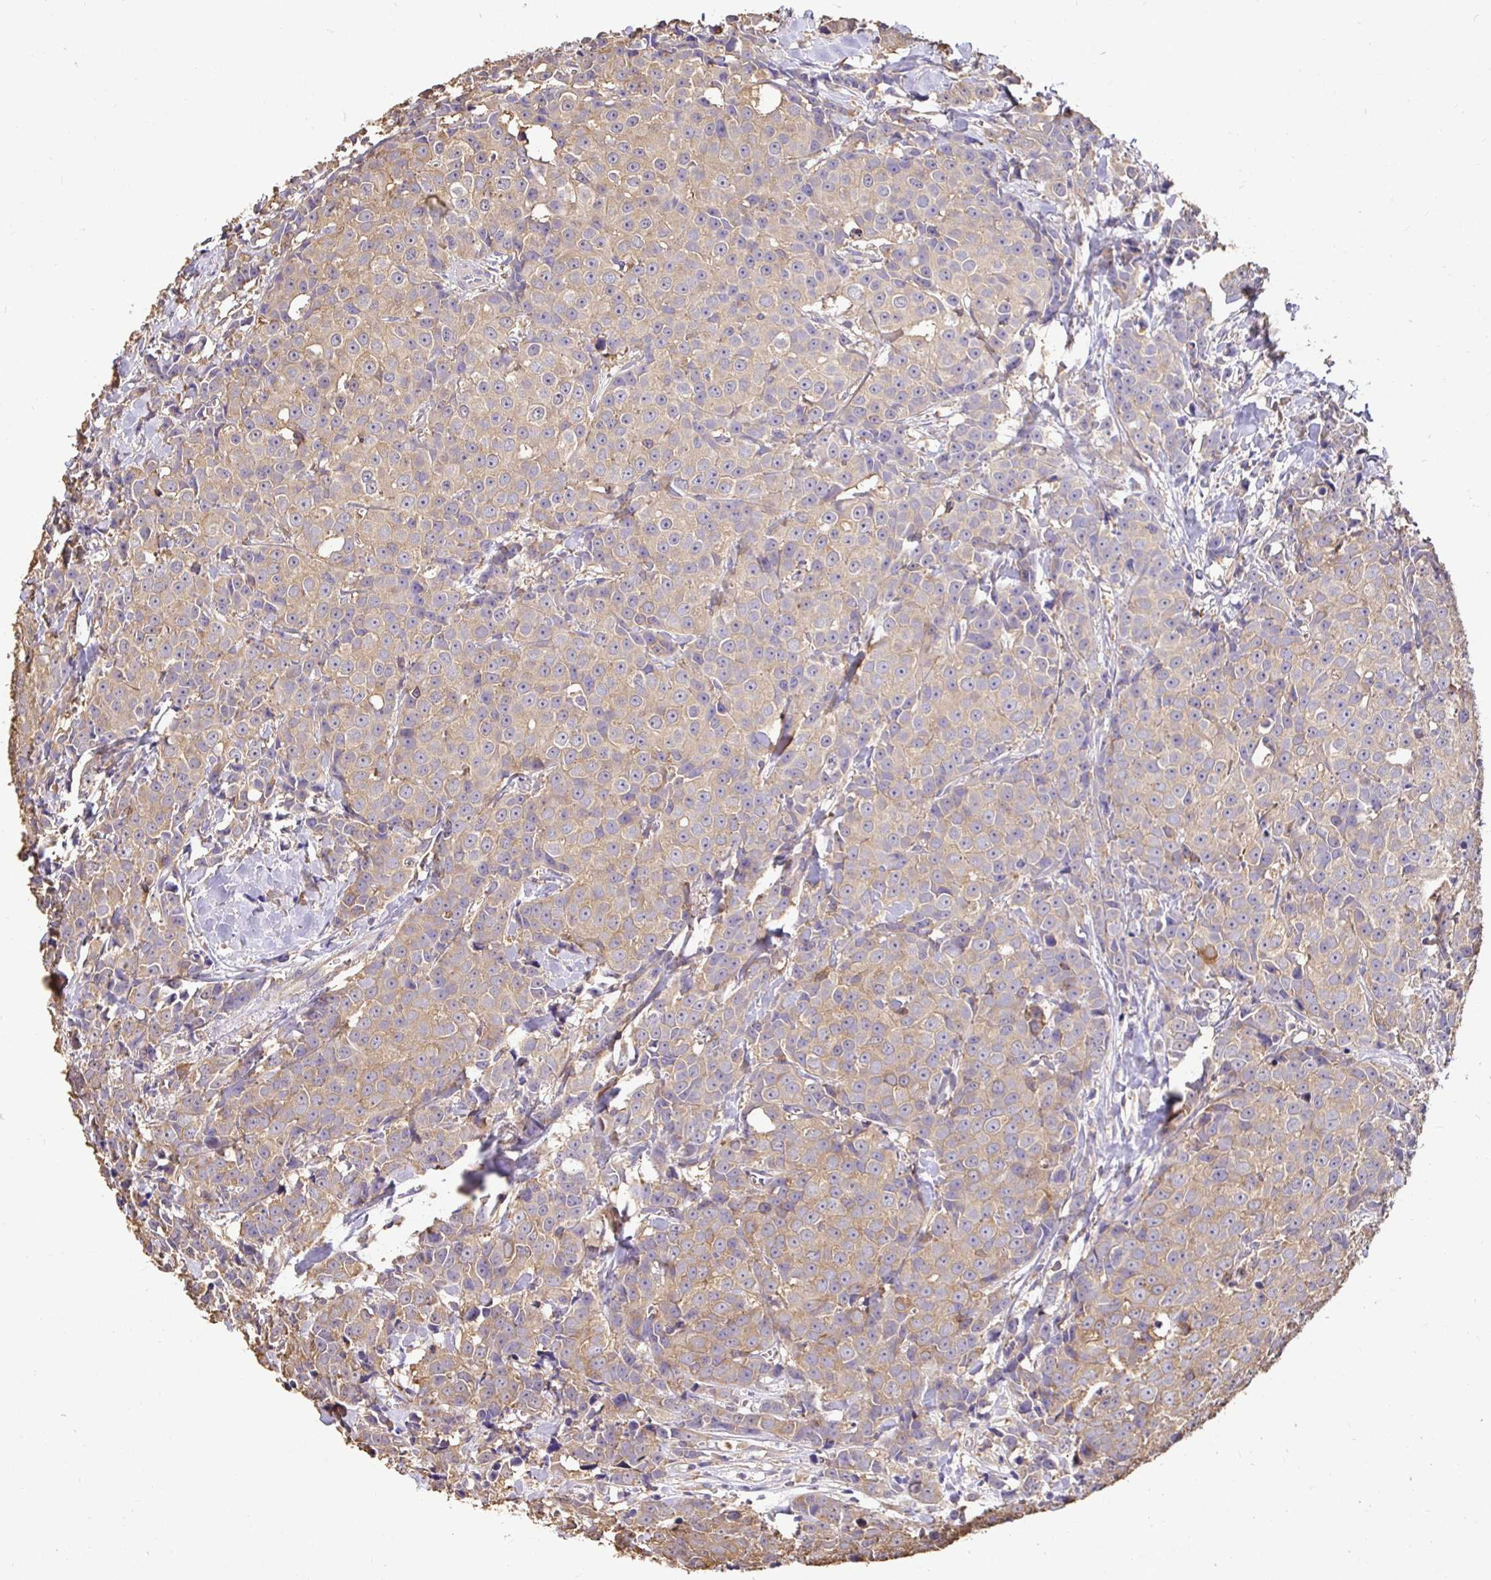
{"staining": {"intensity": "weak", "quantity": "25%-75%", "location": "cytoplasmic/membranous"}, "tissue": "breast cancer", "cell_type": "Tumor cells", "image_type": "cancer", "snomed": [{"axis": "morphology", "description": "Duct carcinoma"}, {"axis": "topography", "description": "Breast"}], "caption": "An image showing weak cytoplasmic/membranous expression in about 25%-75% of tumor cells in breast cancer, as visualized by brown immunohistochemical staining.", "gene": "MAPK8IP3", "patient": {"sex": "female", "age": 80}}